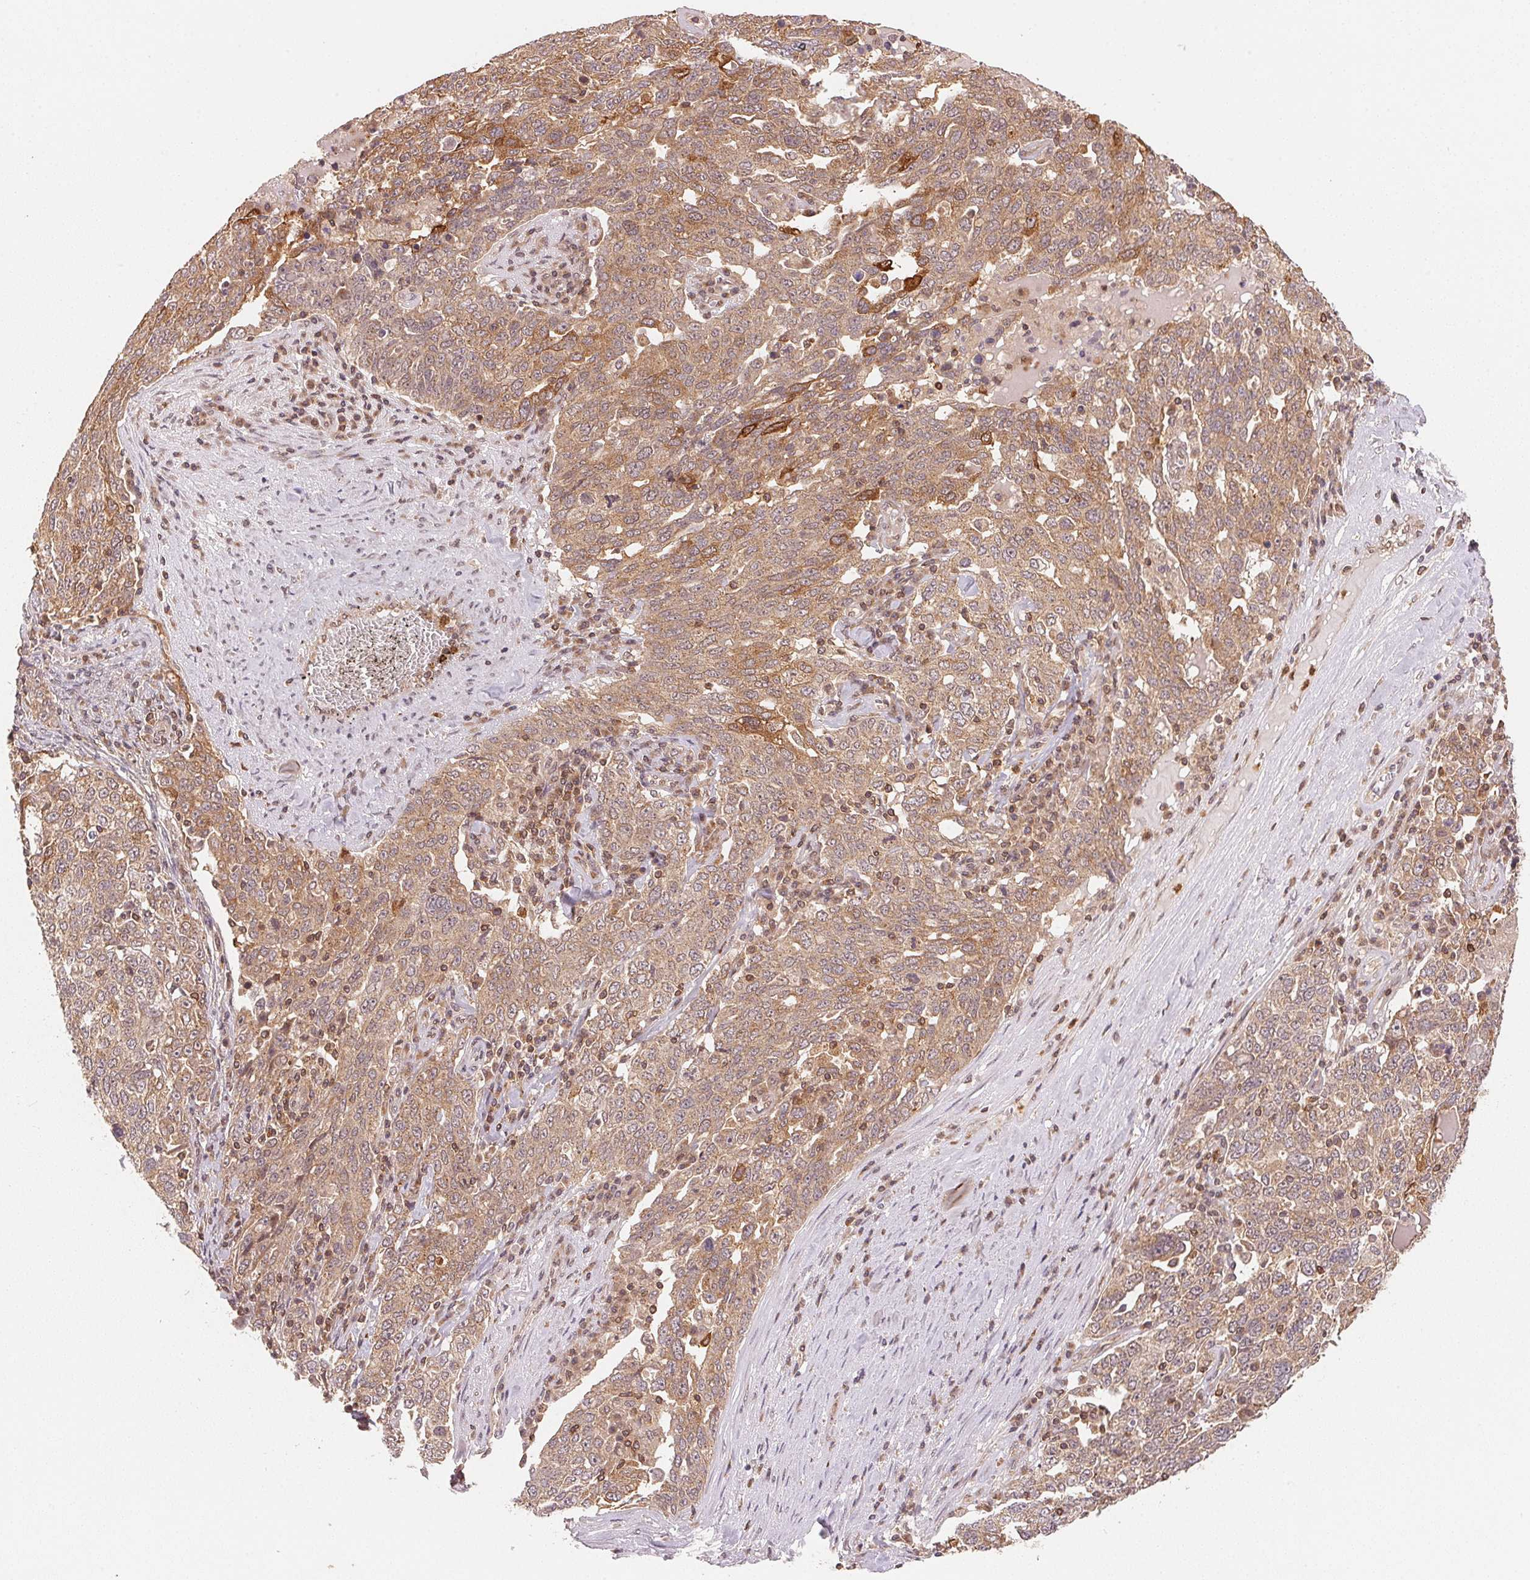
{"staining": {"intensity": "weak", "quantity": ">75%", "location": "cytoplasmic/membranous"}, "tissue": "ovarian cancer", "cell_type": "Tumor cells", "image_type": "cancer", "snomed": [{"axis": "morphology", "description": "Carcinoma, endometroid"}, {"axis": "topography", "description": "Ovary"}], "caption": "IHC of human ovarian cancer exhibits low levels of weak cytoplasmic/membranous positivity in about >75% of tumor cells.", "gene": "CCDC102B", "patient": {"sex": "female", "age": 62}}